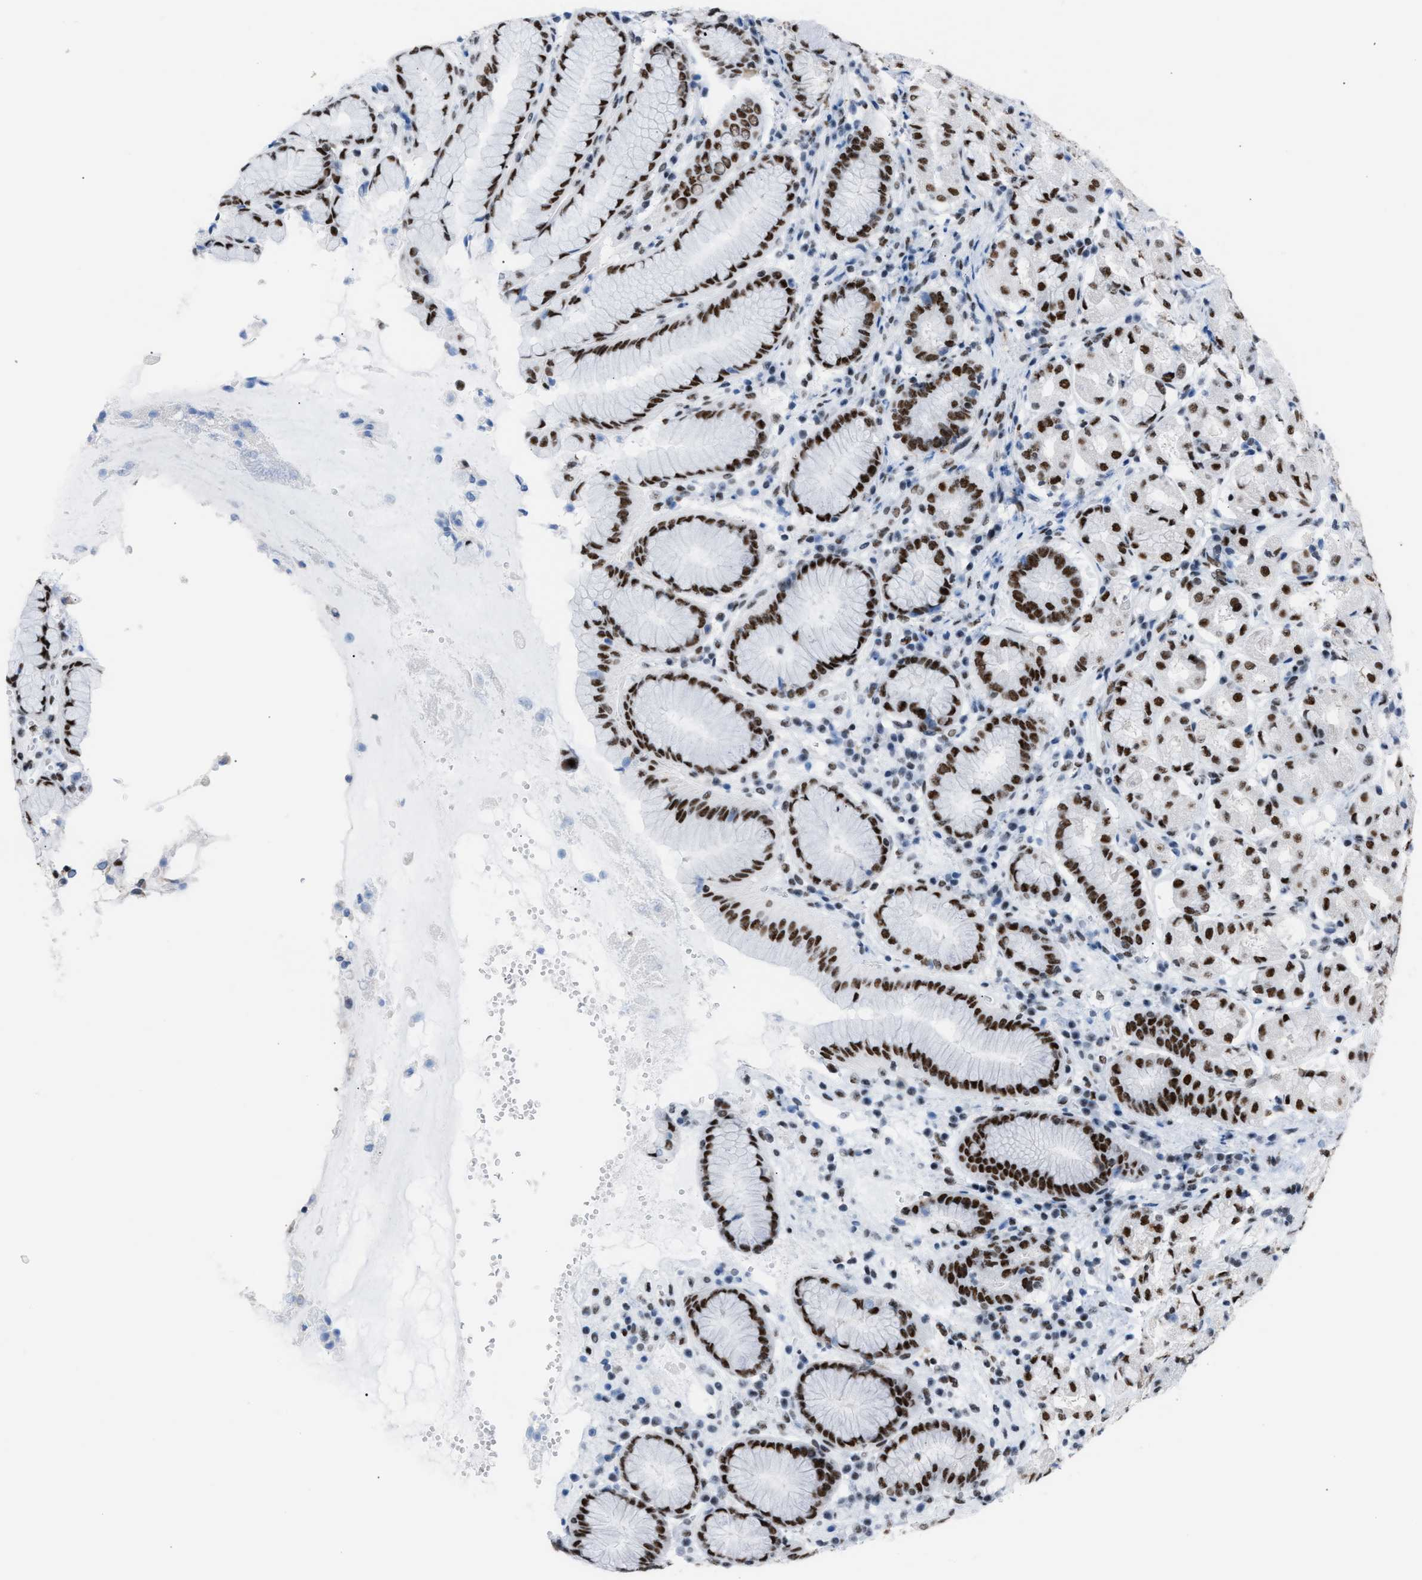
{"staining": {"intensity": "strong", "quantity": ">75%", "location": "nuclear"}, "tissue": "stomach", "cell_type": "Glandular cells", "image_type": "normal", "snomed": [{"axis": "morphology", "description": "Normal tissue, NOS"}, {"axis": "topography", "description": "Stomach"}, {"axis": "topography", "description": "Stomach, lower"}], "caption": "A histopathology image of stomach stained for a protein exhibits strong nuclear brown staining in glandular cells. (Brightfield microscopy of DAB IHC at high magnification).", "gene": "CCAR2", "patient": {"sex": "female", "age": 56}}